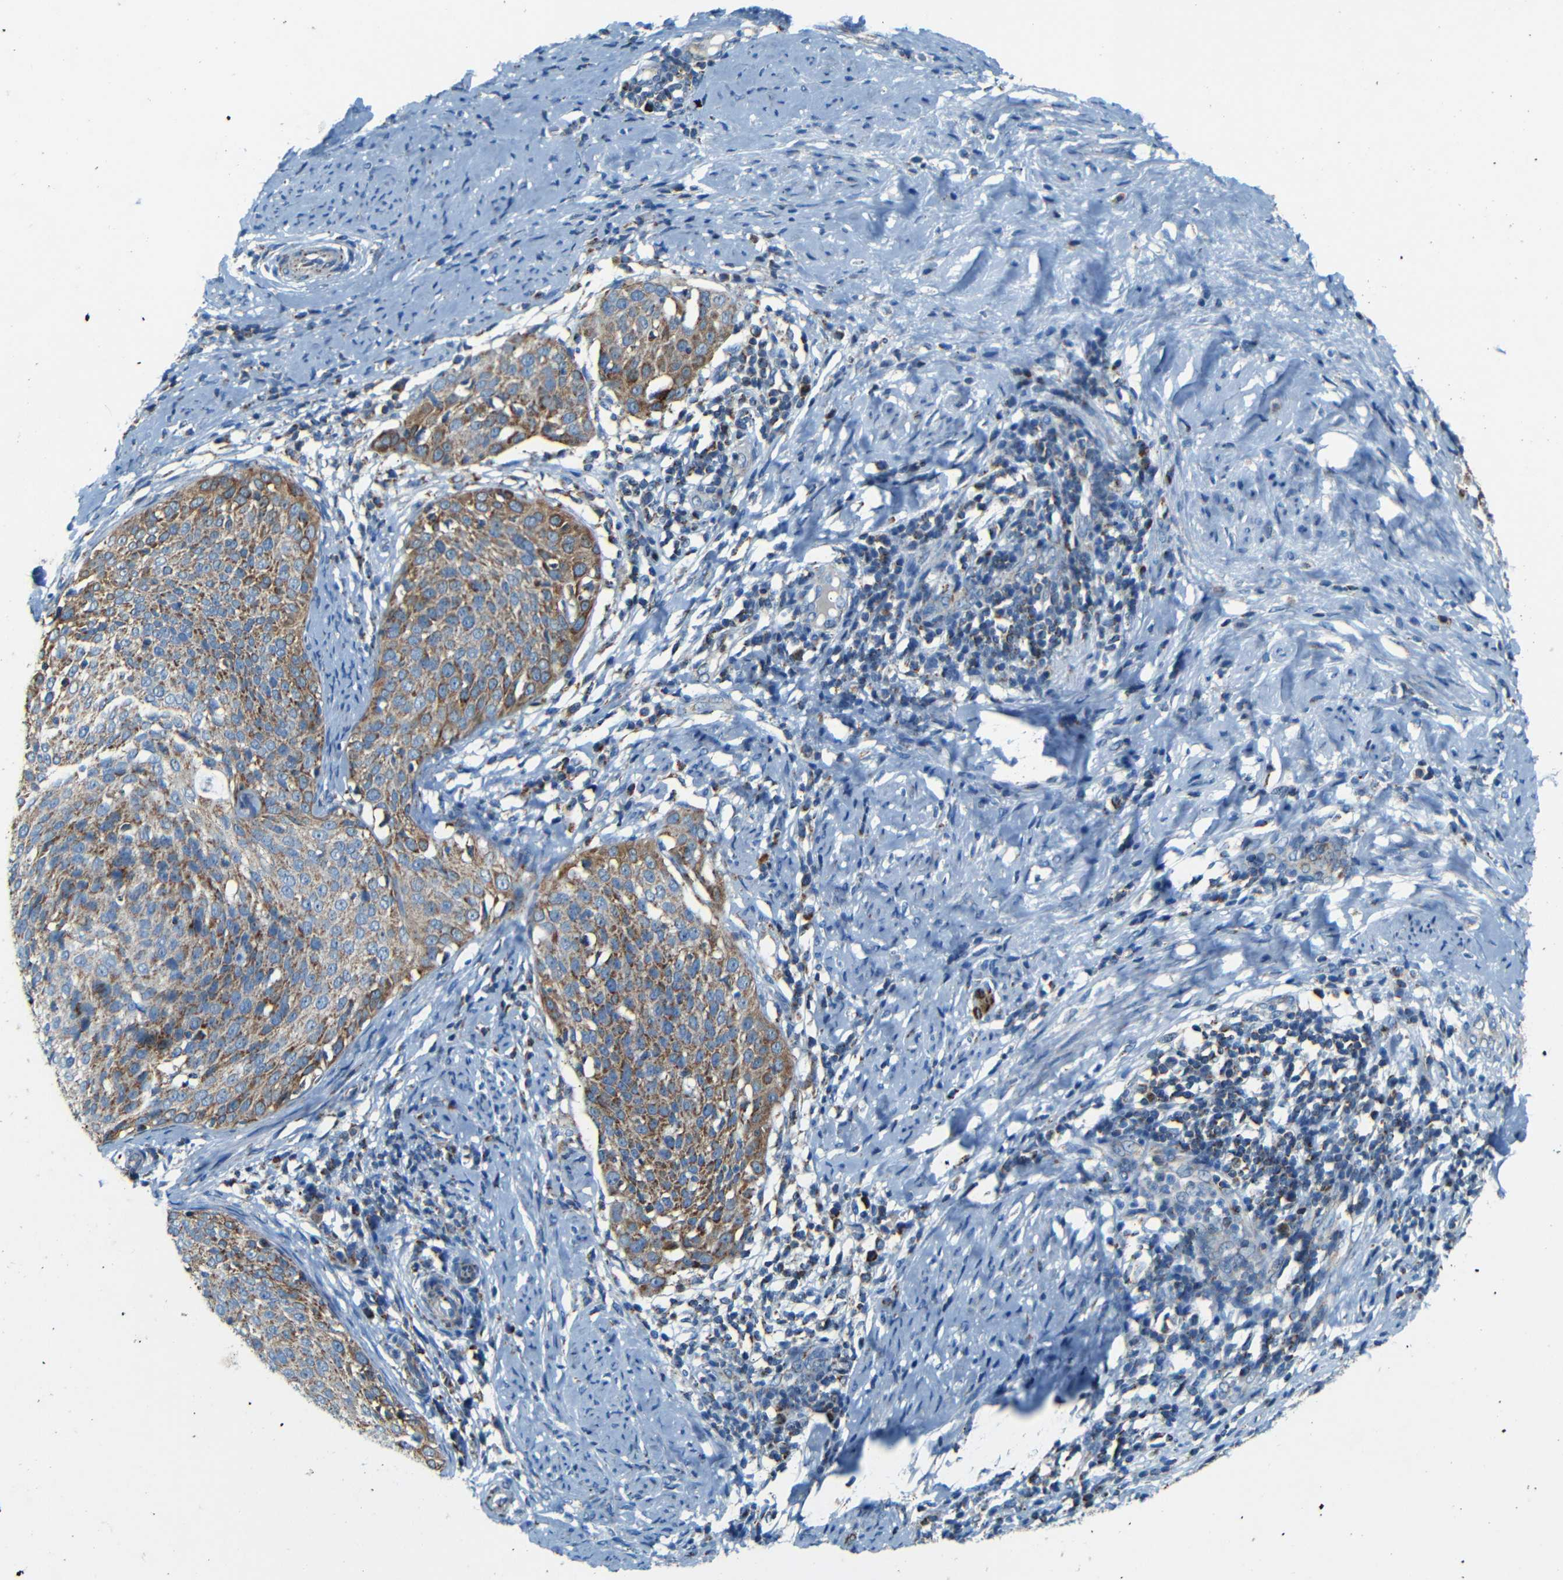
{"staining": {"intensity": "moderate", "quantity": ">75%", "location": "cytoplasmic/membranous"}, "tissue": "cervical cancer", "cell_type": "Tumor cells", "image_type": "cancer", "snomed": [{"axis": "morphology", "description": "Squamous cell carcinoma, NOS"}, {"axis": "topography", "description": "Cervix"}], "caption": "The micrograph demonstrates a brown stain indicating the presence of a protein in the cytoplasmic/membranous of tumor cells in squamous cell carcinoma (cervical).", "gene": "WSCD2", "patient": {"sex": "female", "age": 51}}